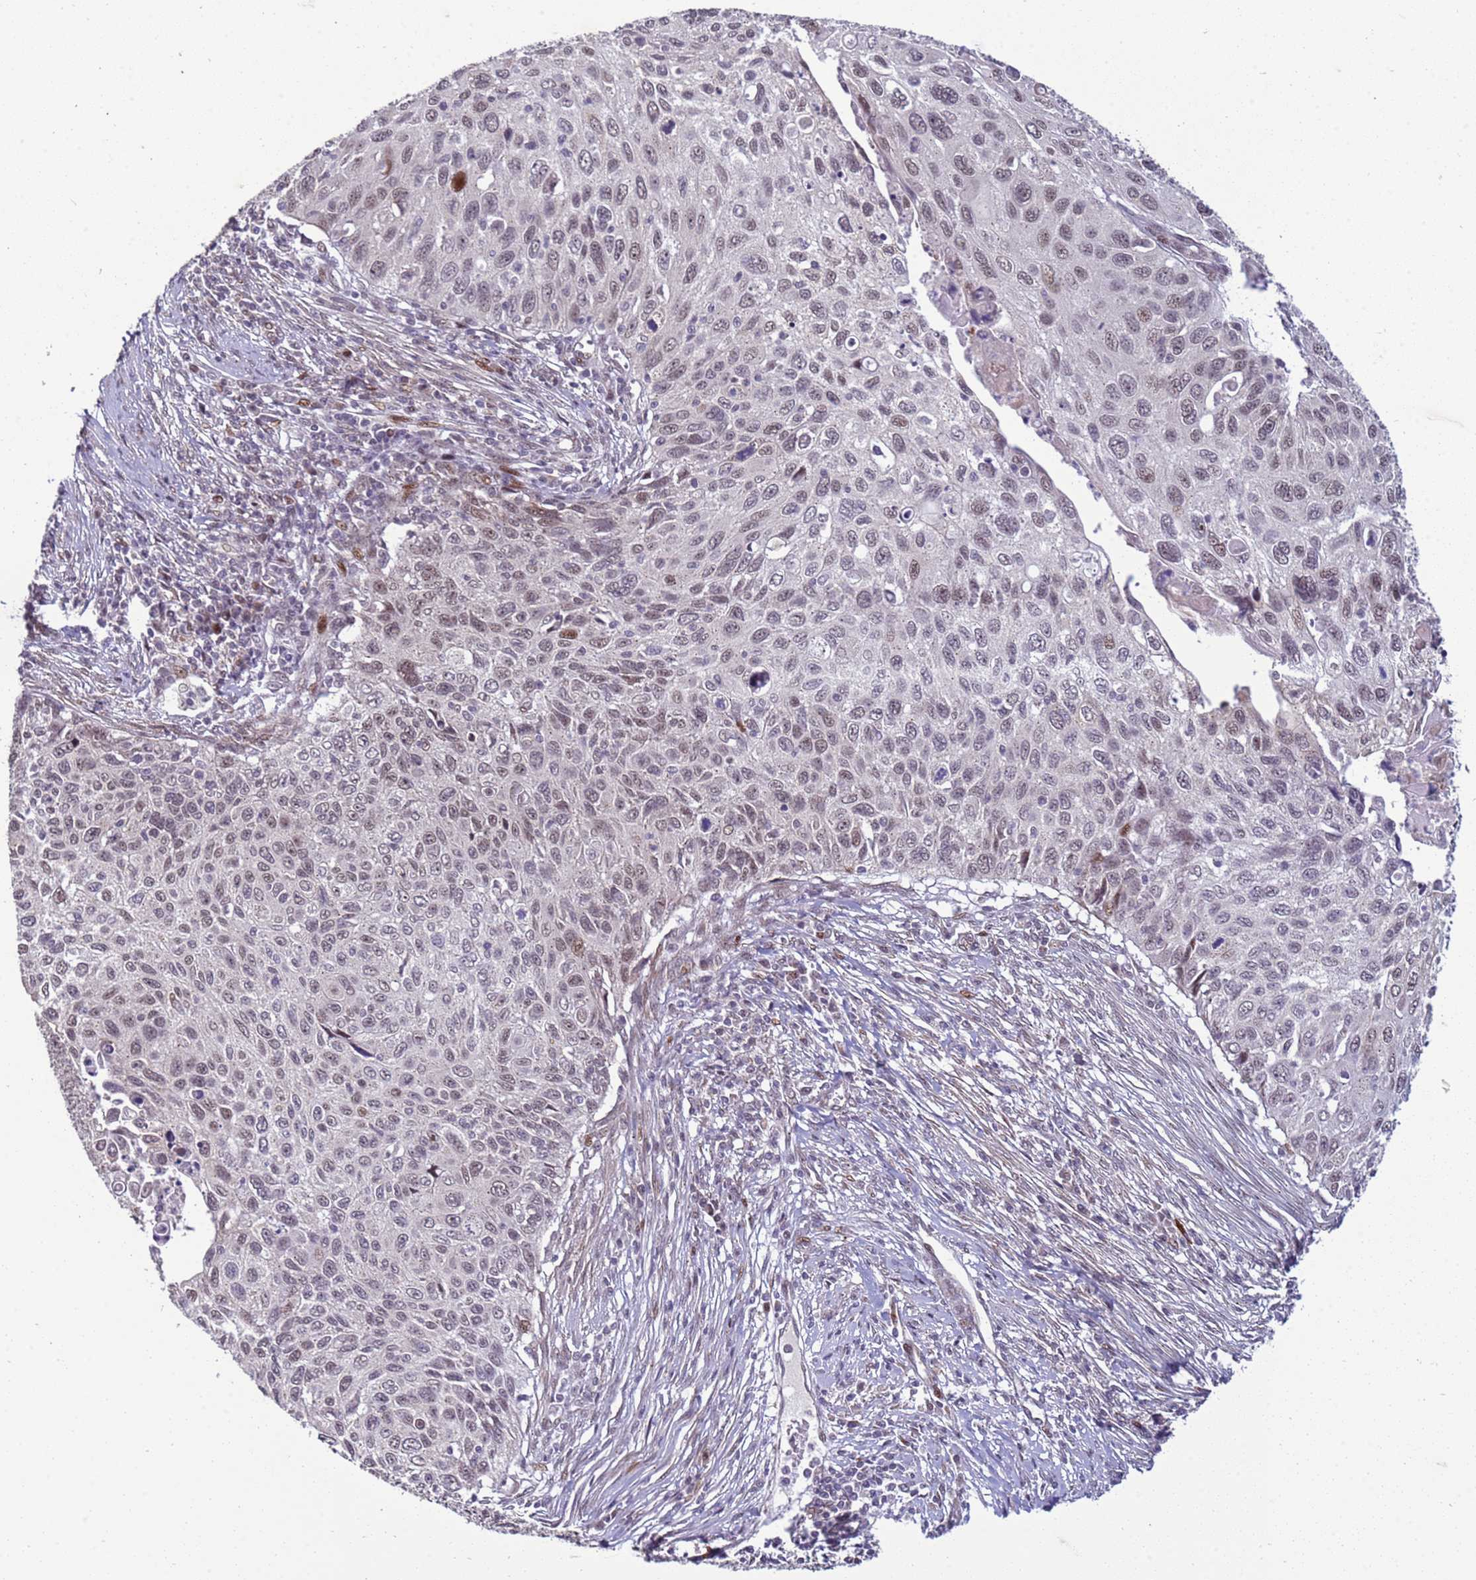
{"staining": {"intensity": "moderate", "quantity": "25%-75%", "location": "nuclear"}, "tissue": "cervical cancer", "cell_type": "Tumor cells", "image_type": "cancer", "snomed": [{"axis": "morphology", "description": "Squamous cell carcinoma, NOS"}, {"axis": "topography", "description": "Cervix"}], "caption": "Tumor cells reveal medium levels of moderate nuclear expression in about 25%-75% of cells in squamous cell carcinoma (cervical).", "gene": "SHC3", "patient": {"sex": "female", "age": 70}}